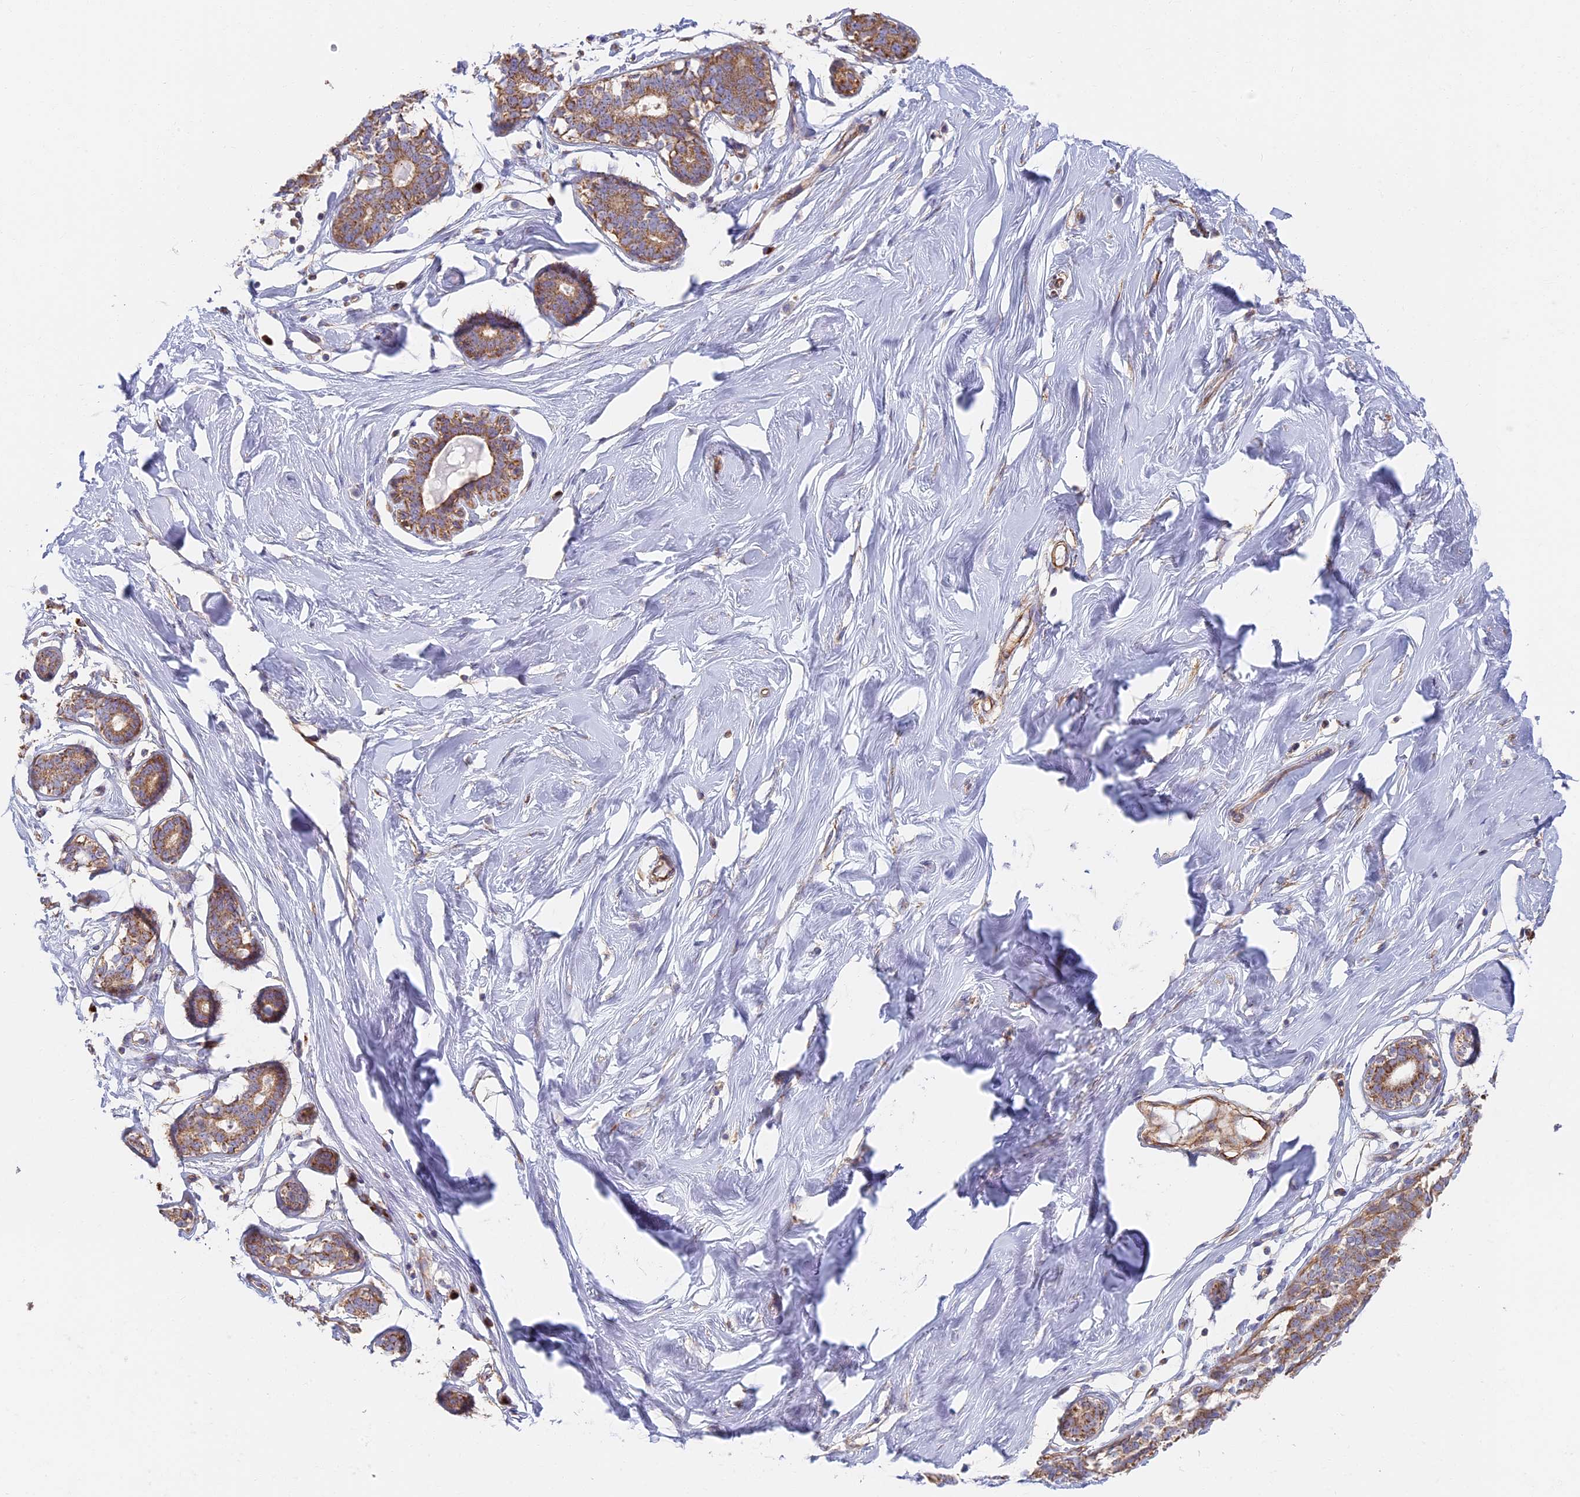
{"staining": {"intensity": "moderate", "quantity": ">75%", "location": "cytoplasmic/membranous"}, "tissue": "breast", "cell_type": "Adipocytes", "image_type": "normal", "snomed": [{"axis": "morphology", "description": "Normal tissue, NOS"}, {"axis": "morphology", "description": "Adenoma, NOS"}, {"axis": "topography", "description": "Breast"}], "caption": "About >75% of adipocytes in normal breast demonstrate moderate cytoplasmic/membranous protein positivity as visualized by brown immunohistochemical staining.", "gene": "DDA1", "patient": {"sex": "female", "age": 23}}